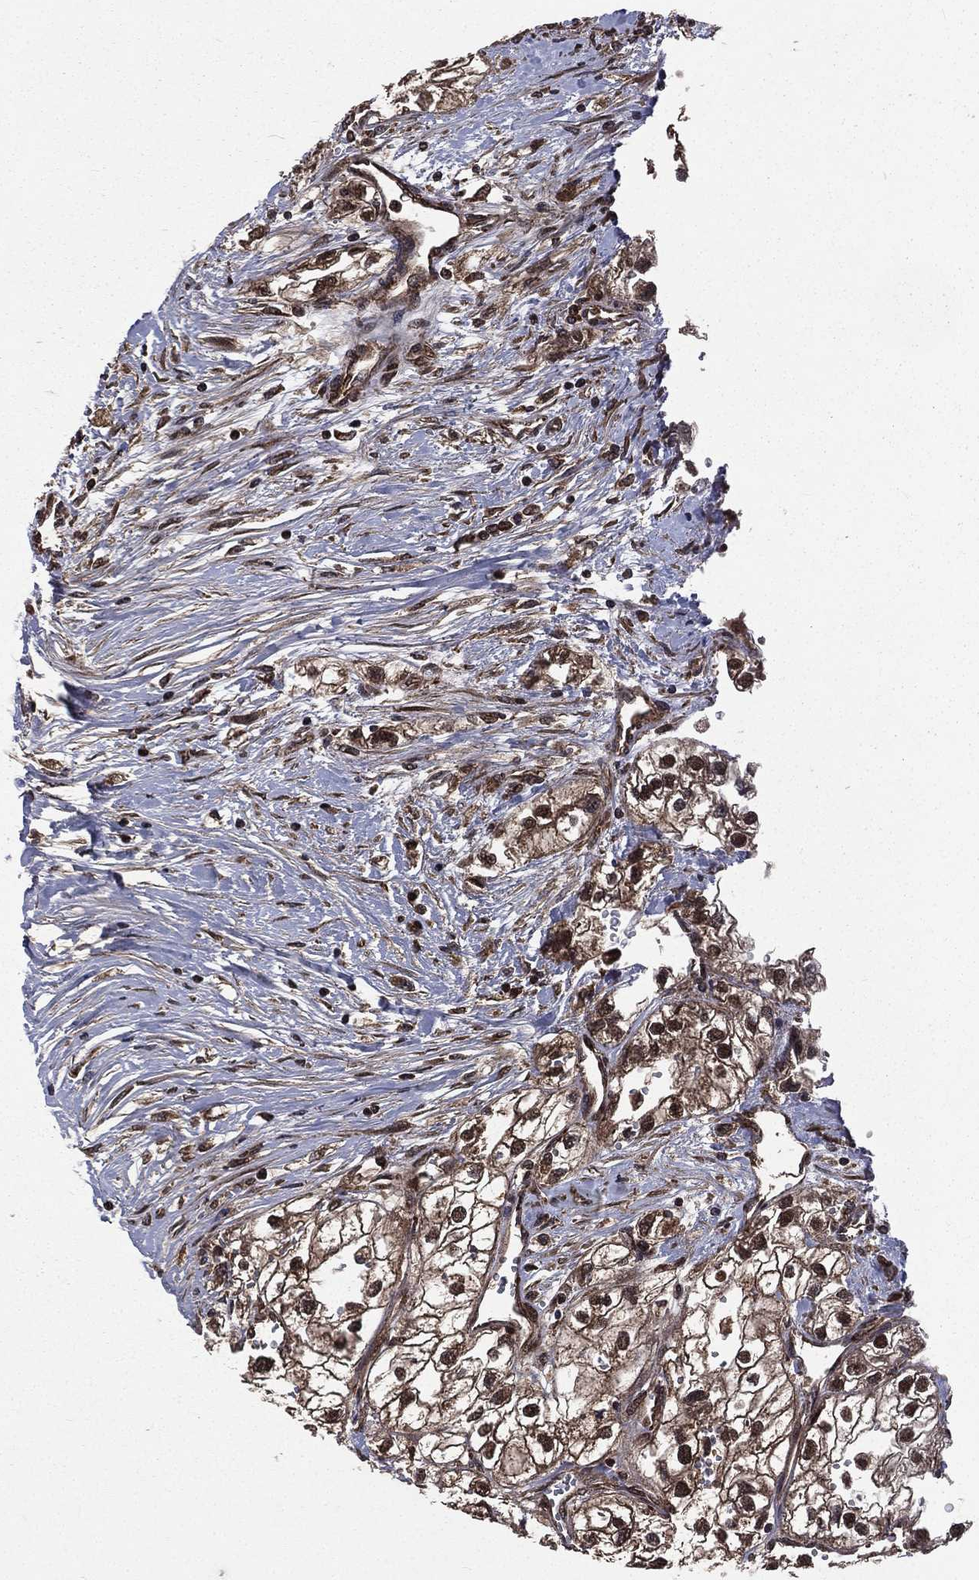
{"staining": {"intensity": "strong", "quantity": "25%-75%", "location": "cytoplasmic/membranous,nuclear"}, "tissue": "renal cancer", "cell_type": "Tumor cells", "image_type": "cancer", "snomed": [{"axis": "morphology", "description": "Adenocarcinoma, NOS"}, {"axis": "topography", "description": "Kidney"}], "caption": "Strong cytoplasmic/membranous and nuclear positivity is identified in about 25%-75% of tumor cells in adenocarcinoma (renal).", "gene": "LENG8", "patient": {"sex": "male", "age": 59}}